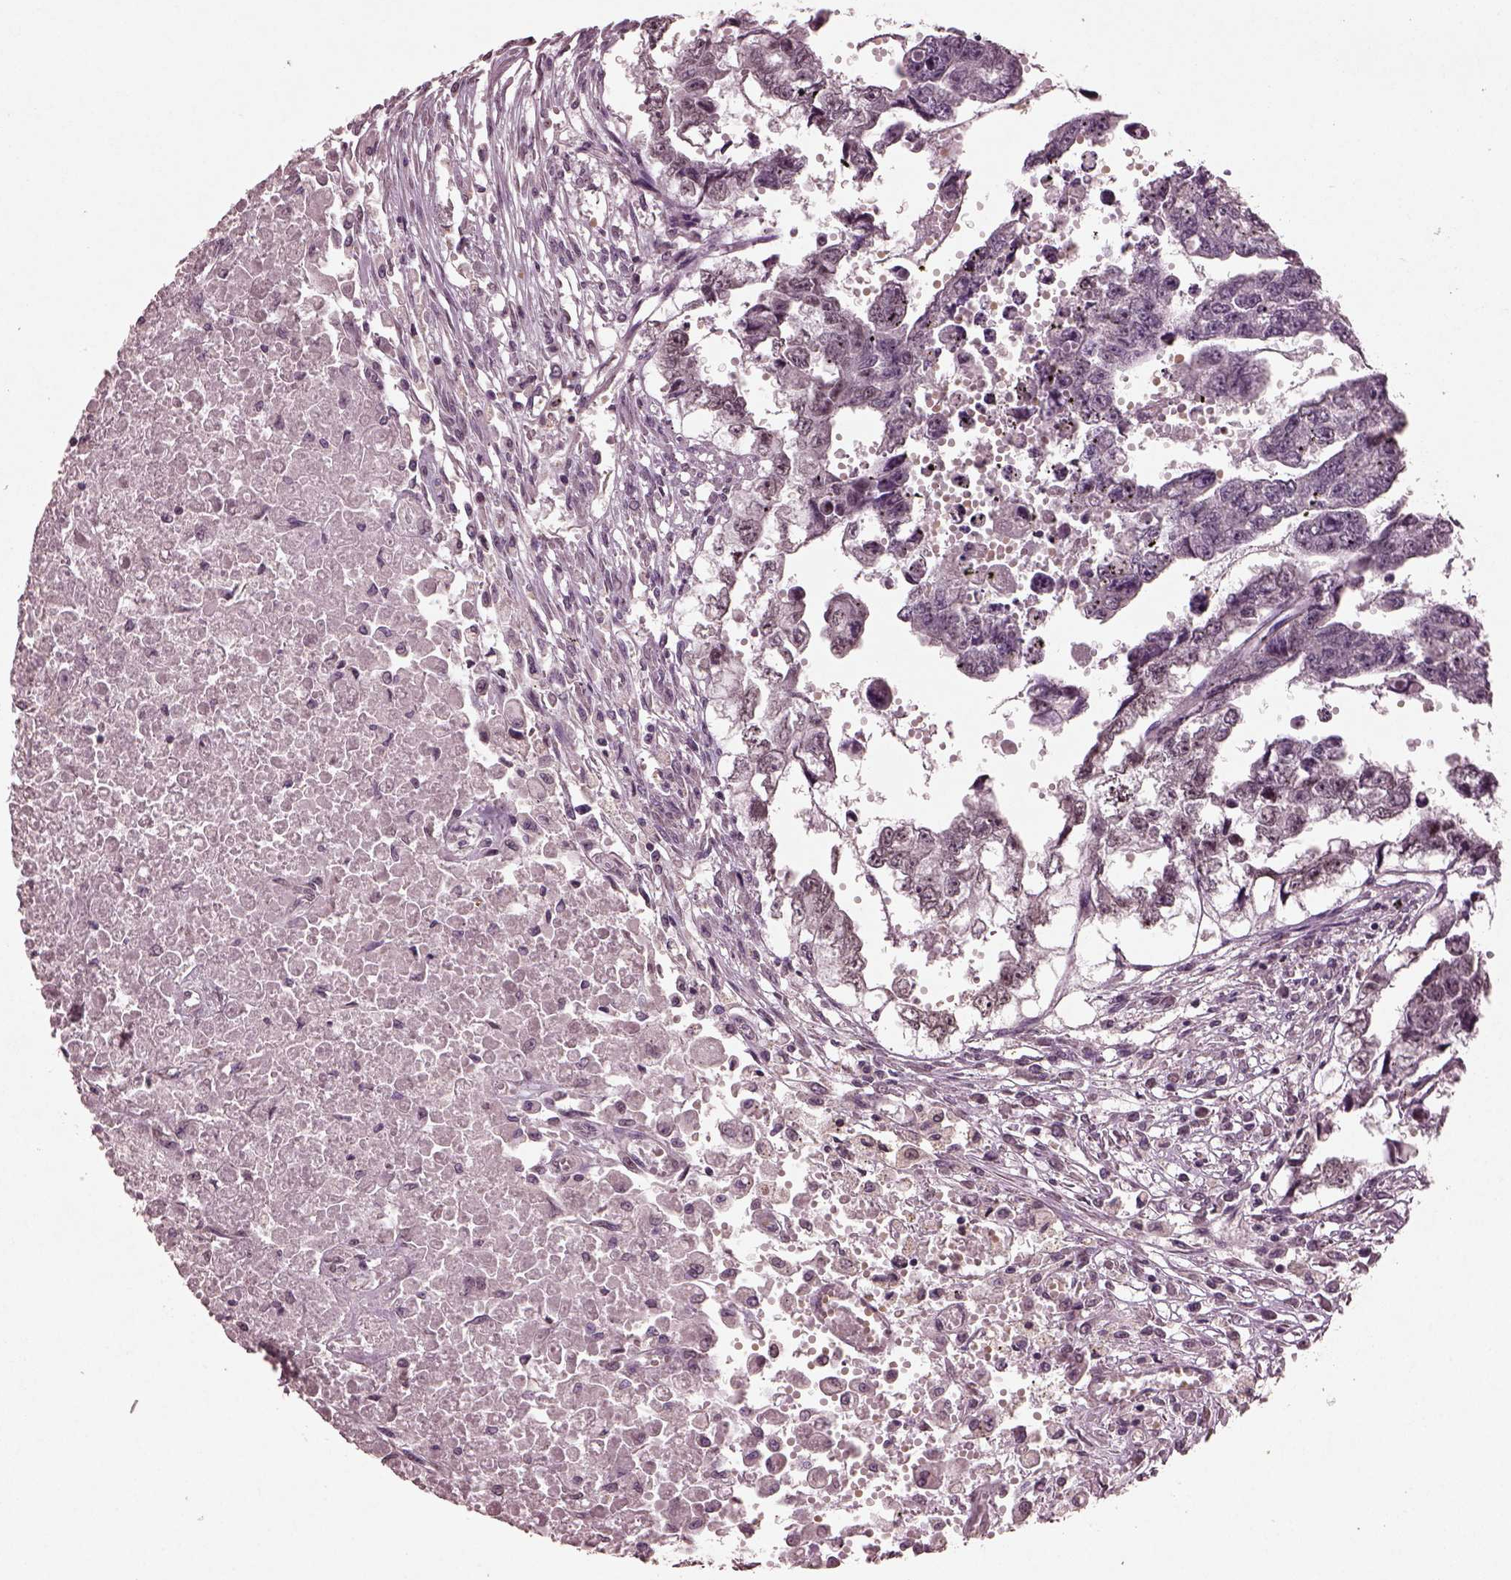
{"staining": {"intensity": "negative", "quantity": "none", "location": "none"}, "tissue": "testis cancer", "cell_type": "Tumor cells", "image_type": "cancer", "snomed": [{"axis": "morphology", "description": "Carcinoma, Embryonal, NOS"}, {"axis": "morphology", "description": "Teratoma, malignant, NOS"}, {"axis": "topography", "description": "Testis"}], "caption": "Immunohistochemistry (IHC) histopathology image of testis cancer (embryonal carcinoma) stained for a protein (brown), which exhibits no positivity in tumor cells.", "gene": "IL18RAP", "patient": {"sex": "male", "age": 44}}